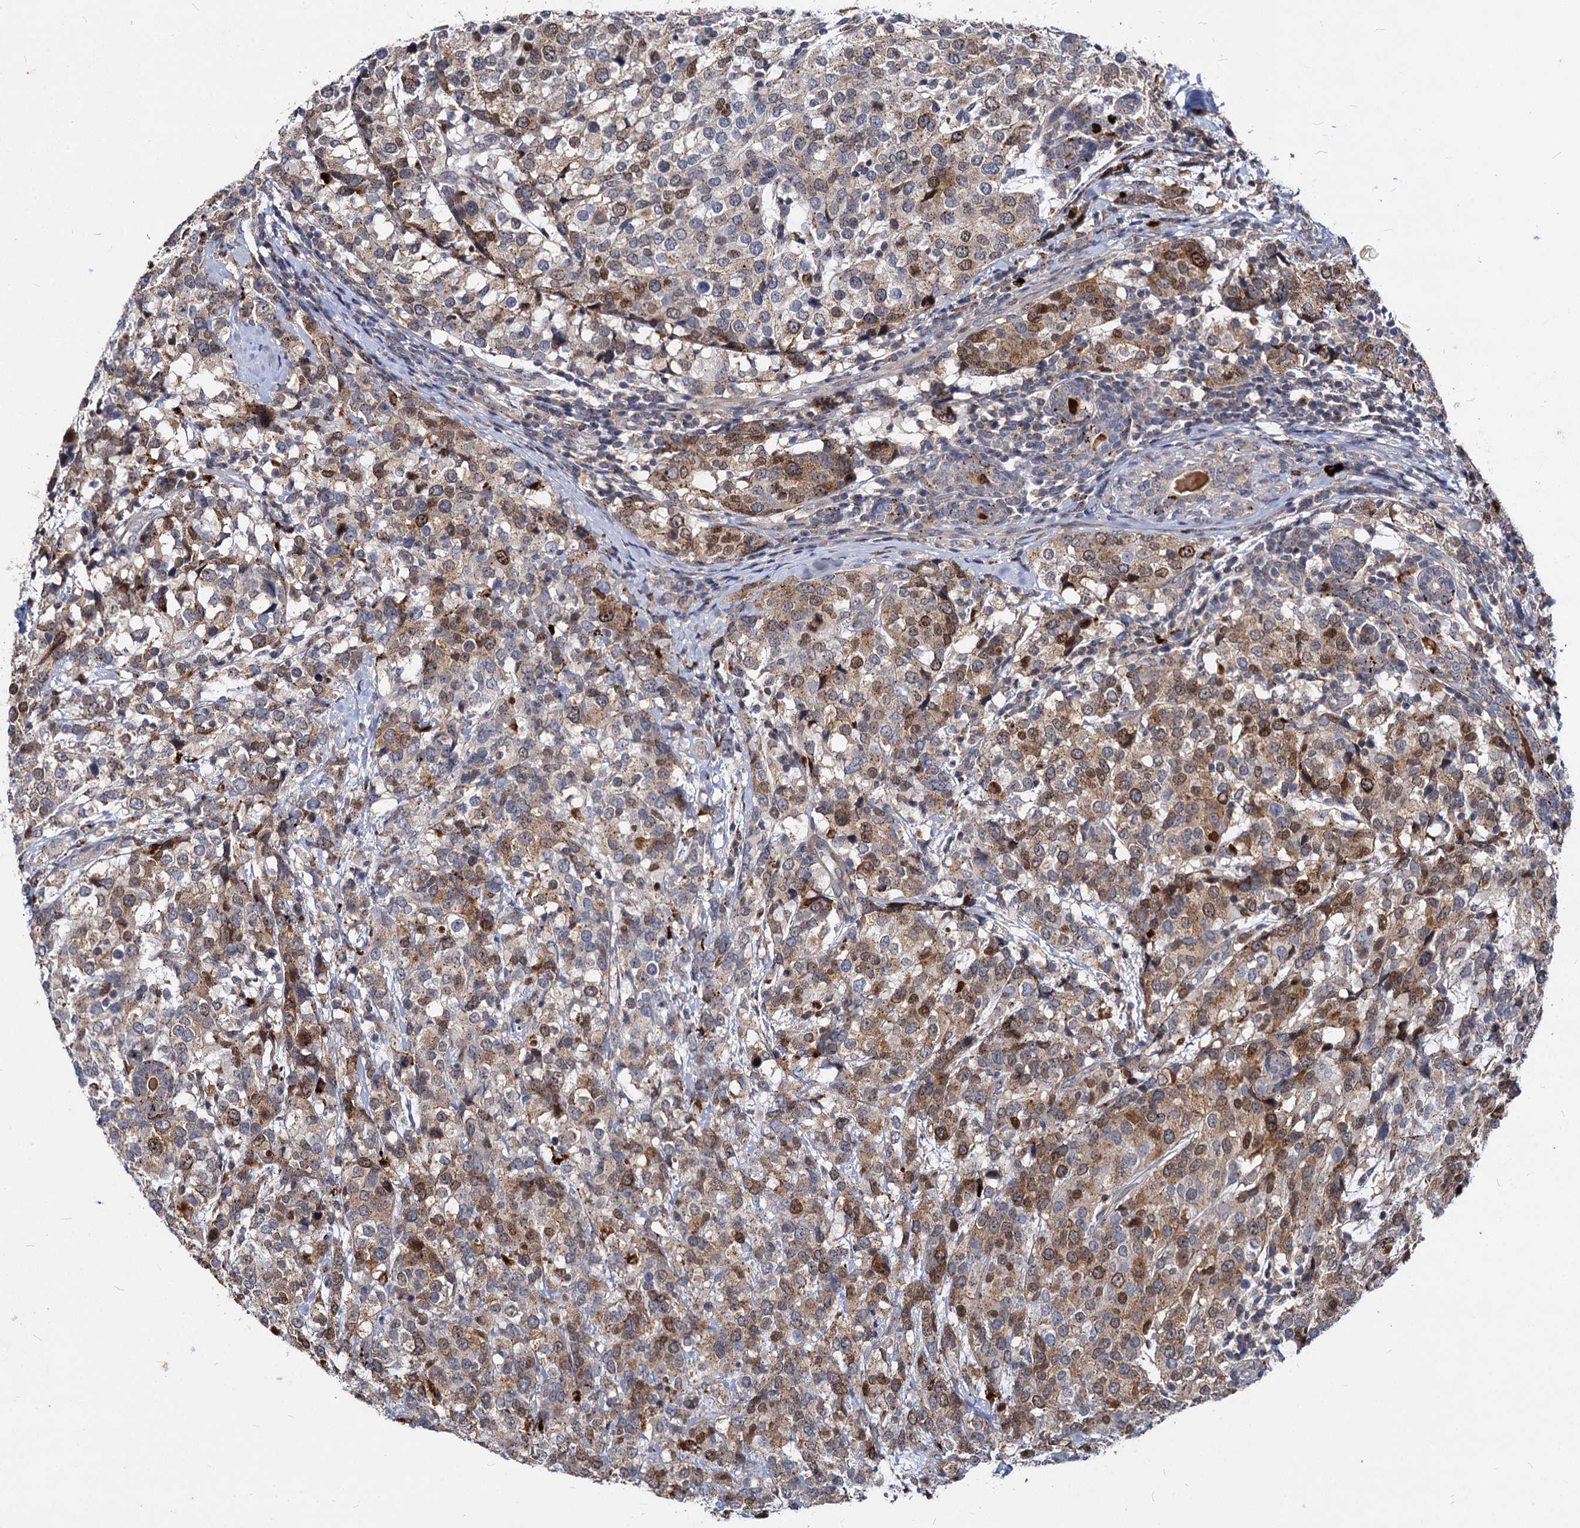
{"staining": {"intensity": "moderate", "quantity": "<25%", "location": "cytoplasmic/membranous,nuclear"}, "tissue": "breast cancer", "cell_type": "Tumor cells", "image_type": "cancer", "snomed": [{"axis": "morphology", "description": "Lobular carcinoma"}, {"axis": "topography", "description": "Breast"}], "caption": "Immunohistochemistry (IHC) image of neoplastic tissue: human breast lobular carcinoma stained using immunohistochemistry (IHC) reveals low levels of moderate protein expression localized specifically in the cytoplasmic/membranous and nuclear of tumor cells, appearing as a cytoplasmic/membranous and nuclear brown color.", "gene": "C11orf86", "patient": {"sex": "female", "age": 59}}